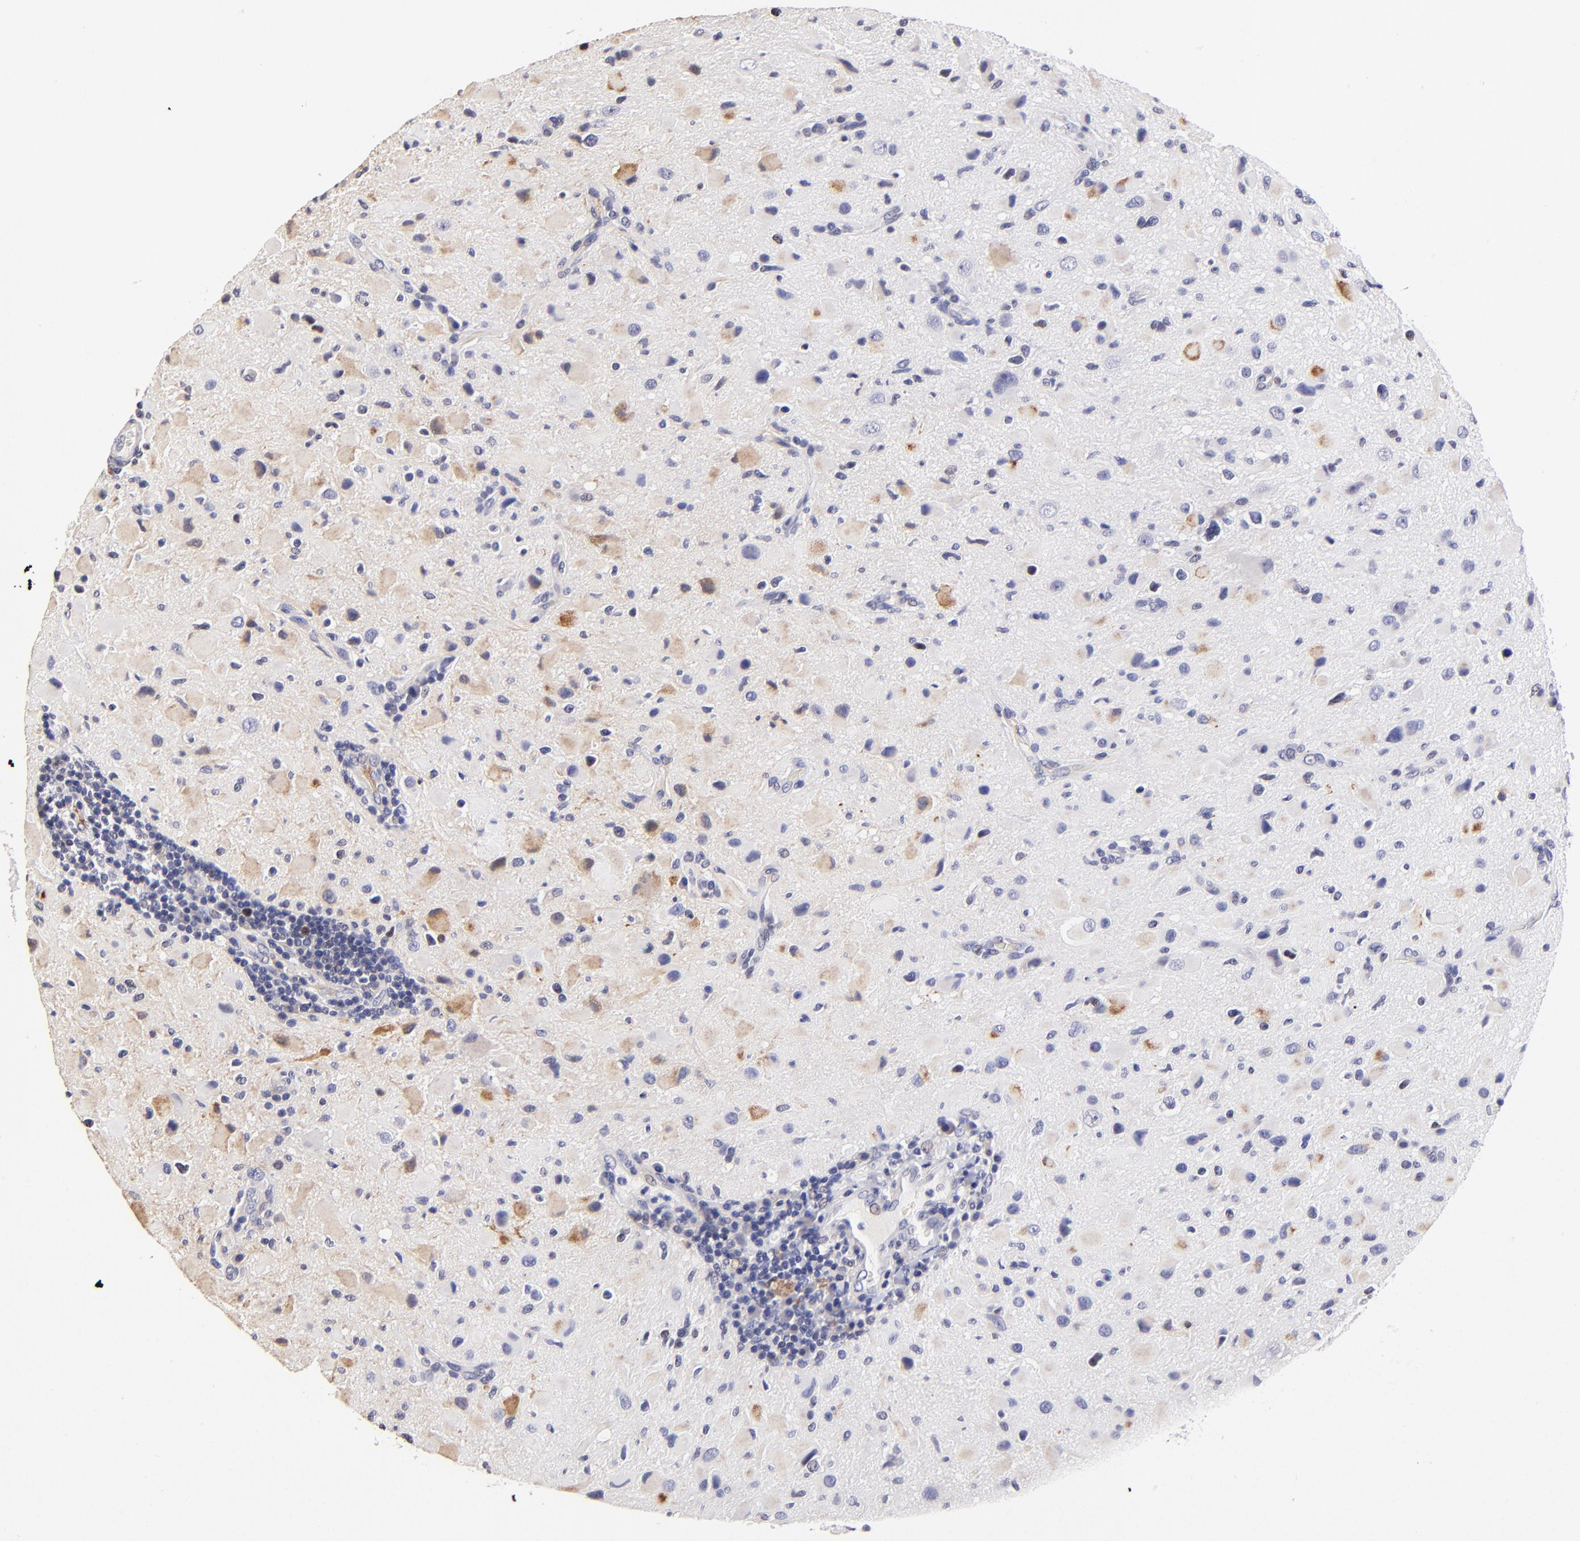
{"staining": {"intensity": "negative", "quantity": "none", "location": "none"}, "tissue": "glioma", "cell_type": "Tumor cells", "image_type": "cancer", "snomed": [{"axis": "morphology", "description": "Glioma, malignant, Low grade"}, {"axis": "topography", "description": "Brain"}], "caption": "This image is of malignant low-grade glioma stained with immunohistochemistry to label a protein in brown with the nuclei are counter-stained blue. There is no staining in tumor cells.", "gene": "DNMT1", "patient": {"sex": "female", "age": 32}}